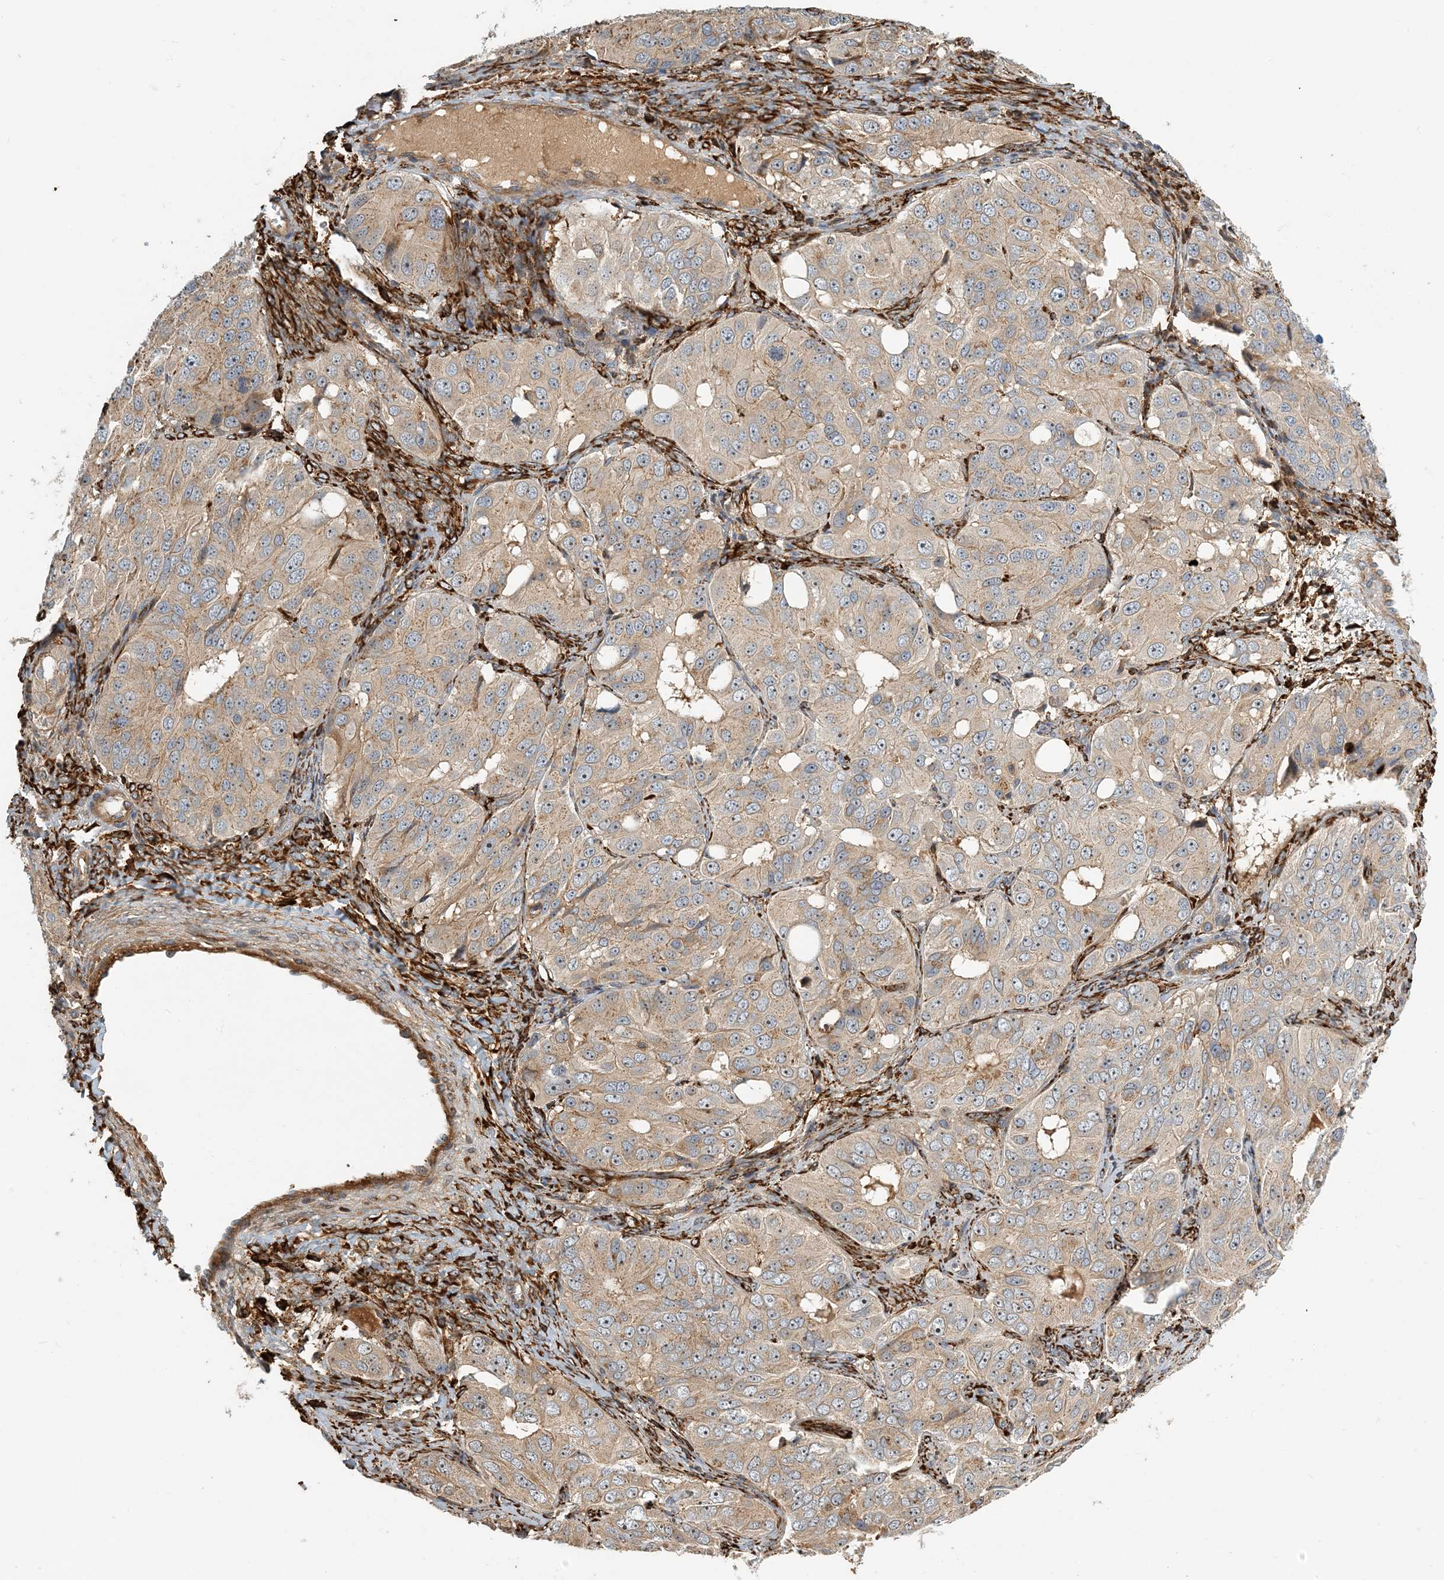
{"staining": {"intensity": "weak", "quantity": "25%-75%", "location": "cytoplasmic/membranous"}, "tissue": "ovarian cancer", "cell_type": "Tumor cells", "image_type": "cancer", "snomed": [{"axis": "morphology", "description": "Carcinoma, endometroid"}, {"axis": "topography", "description": "Ovary"}], "caption": "The photomicrograph shows immunohistochemical staining of ovarian cancer. There is weak cytoplasmic/membranous staining is identified in about 25%-75% of tumor cells.", "gene": "COLEC11", "patient": {"sex": "female", "age": 51}}